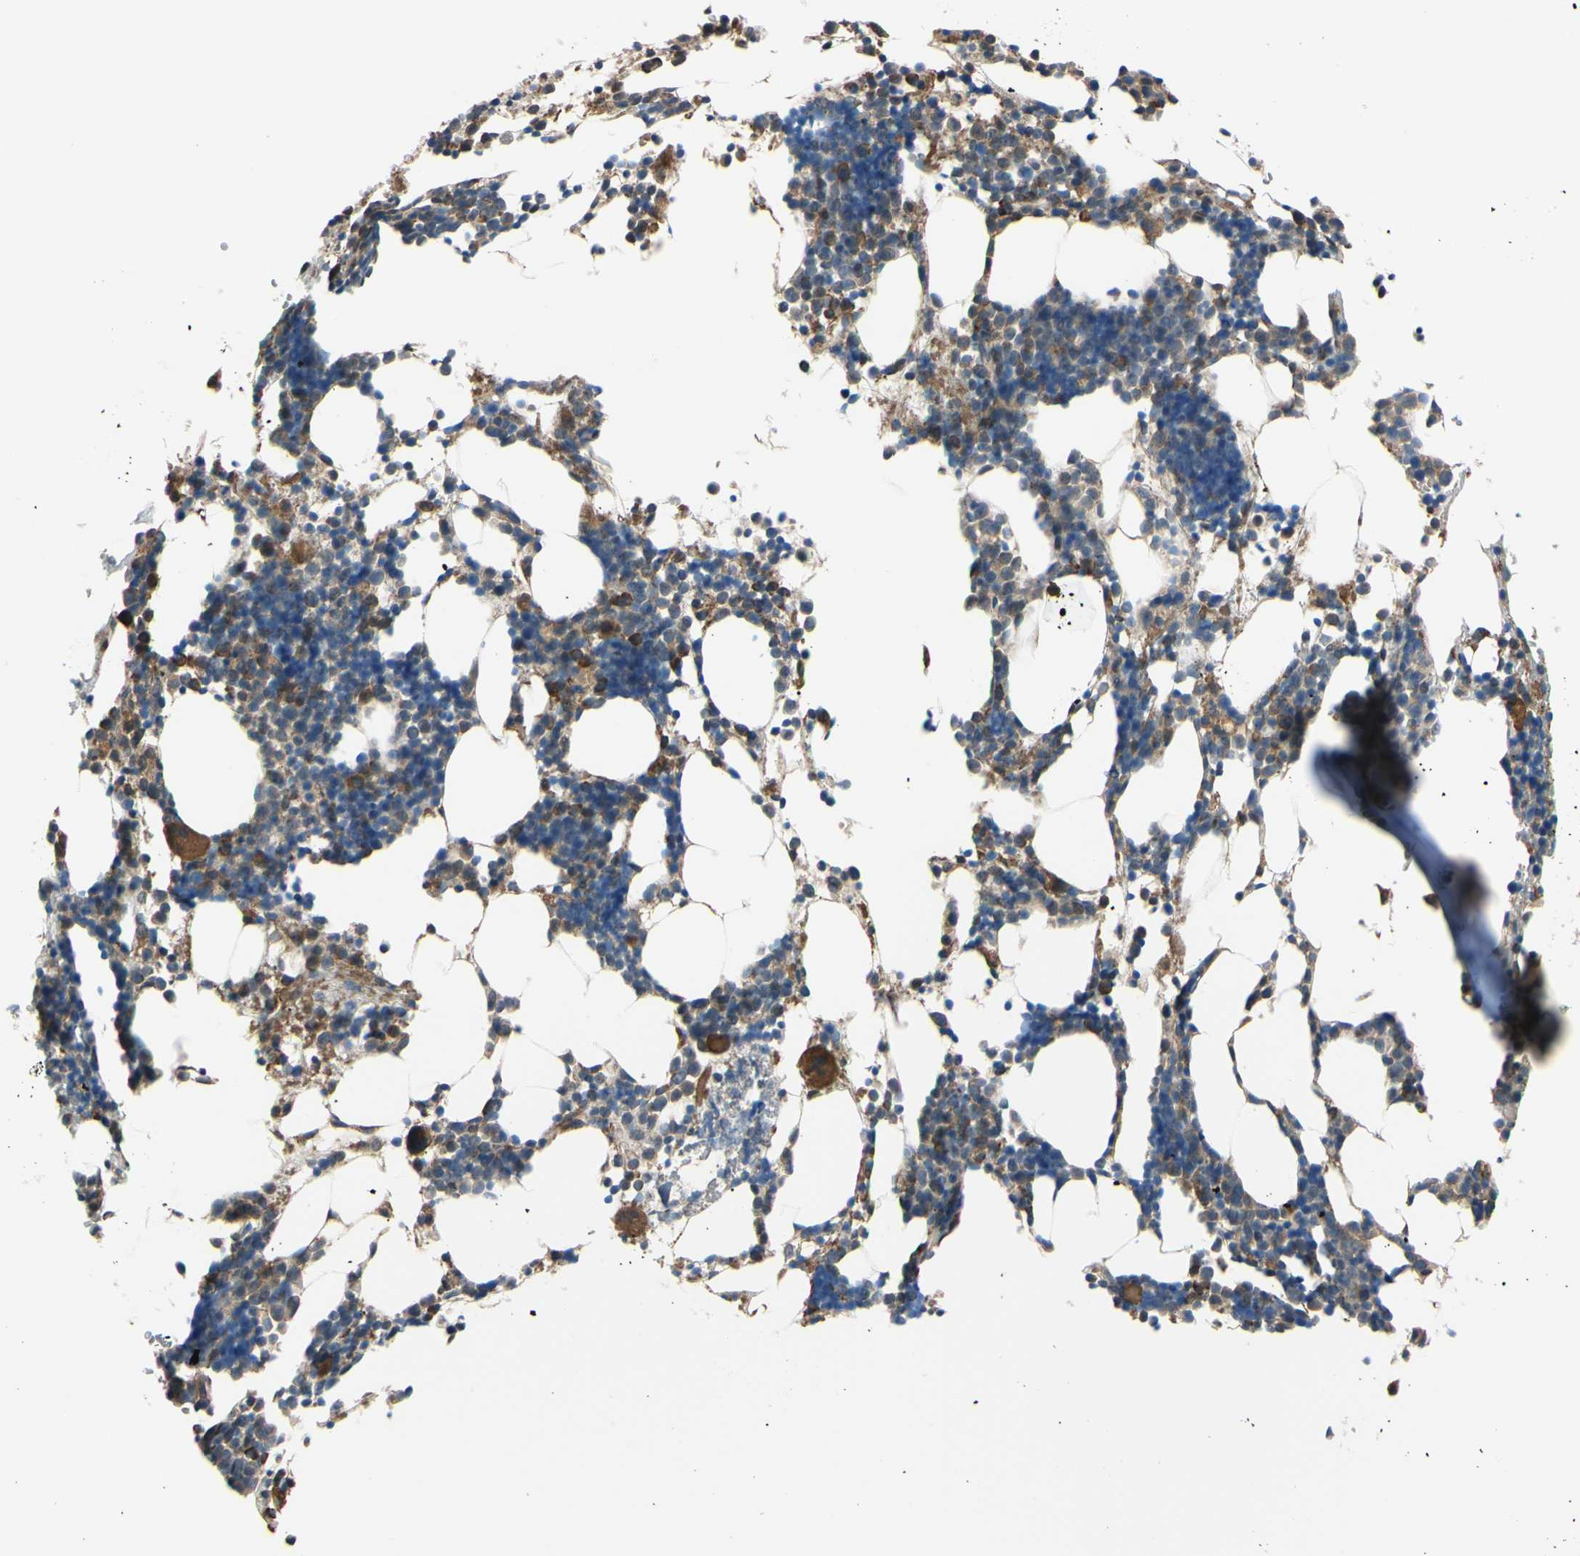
{"staining": {"intensity": "strong", "quantity": "<25%", "location": "cytoplasmic/membranous"}, "tissue": "bone marrow", "cell_type": "Hematopoietic cells", "image_type": "normal", "snomed": [{"axis": "morphology", "description": "Normal tissue, NOS"}, {"axis": "morphology", "description": "Inflammation, NOS"}, {"axis": "topography", "description": "Bone marrow"}], "caption": "Immunohistochemistry staining of benign bone marrow, which displays medium levels of strong cytoplasmic/membranous staining in about <25% of hematopoietic cells indicating strong cytoplasmic/membranous protein expression. The staining was performed using DAB (3,3'-diaminobenzidine) (brown) for protein detection and nuclei were counterstained in hematoxylin (blue).", "gene": "BMF", "patient": {"sex": "male", "age": 42}}